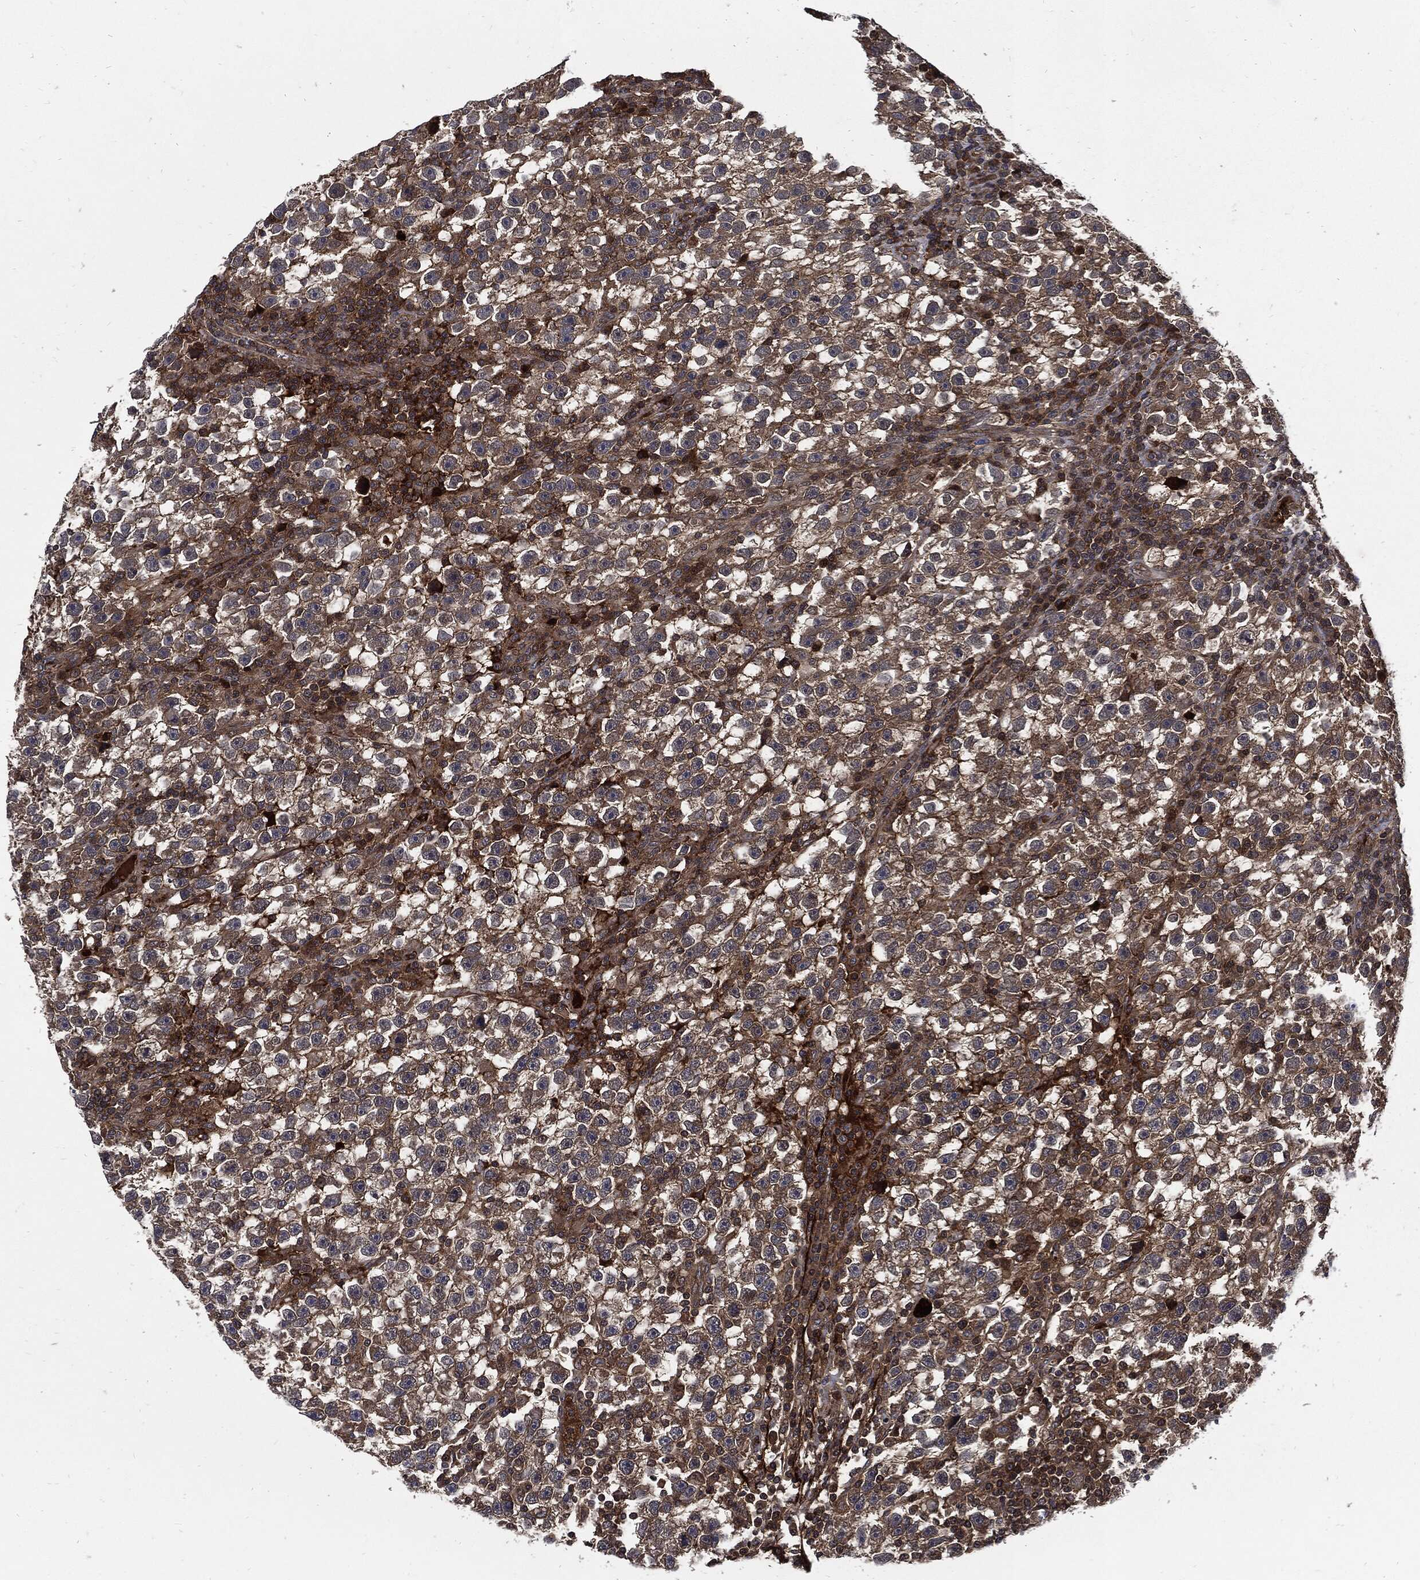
{"staining": {"intensity": "moderate", "quantity": "25%-75%", "location": "cytoplasmic/membranous"}, "tissue": "testis cancer", "cell_type": "Tumor cells", "image_type": "cancer", "snomed": [{"axis": "morphology", "description": "Seminoma, NOS"}, {"axis": "topography", "description": "Testis"}], "caption": "Protein expression by immunohistochemistry reveals moderate cytoplasmic/membranous positivity in about 25%-75% of tumor cells in testis cancer (seminoma).", "gene": "CLU", "patient": {"sex": "male", "age": 47}}